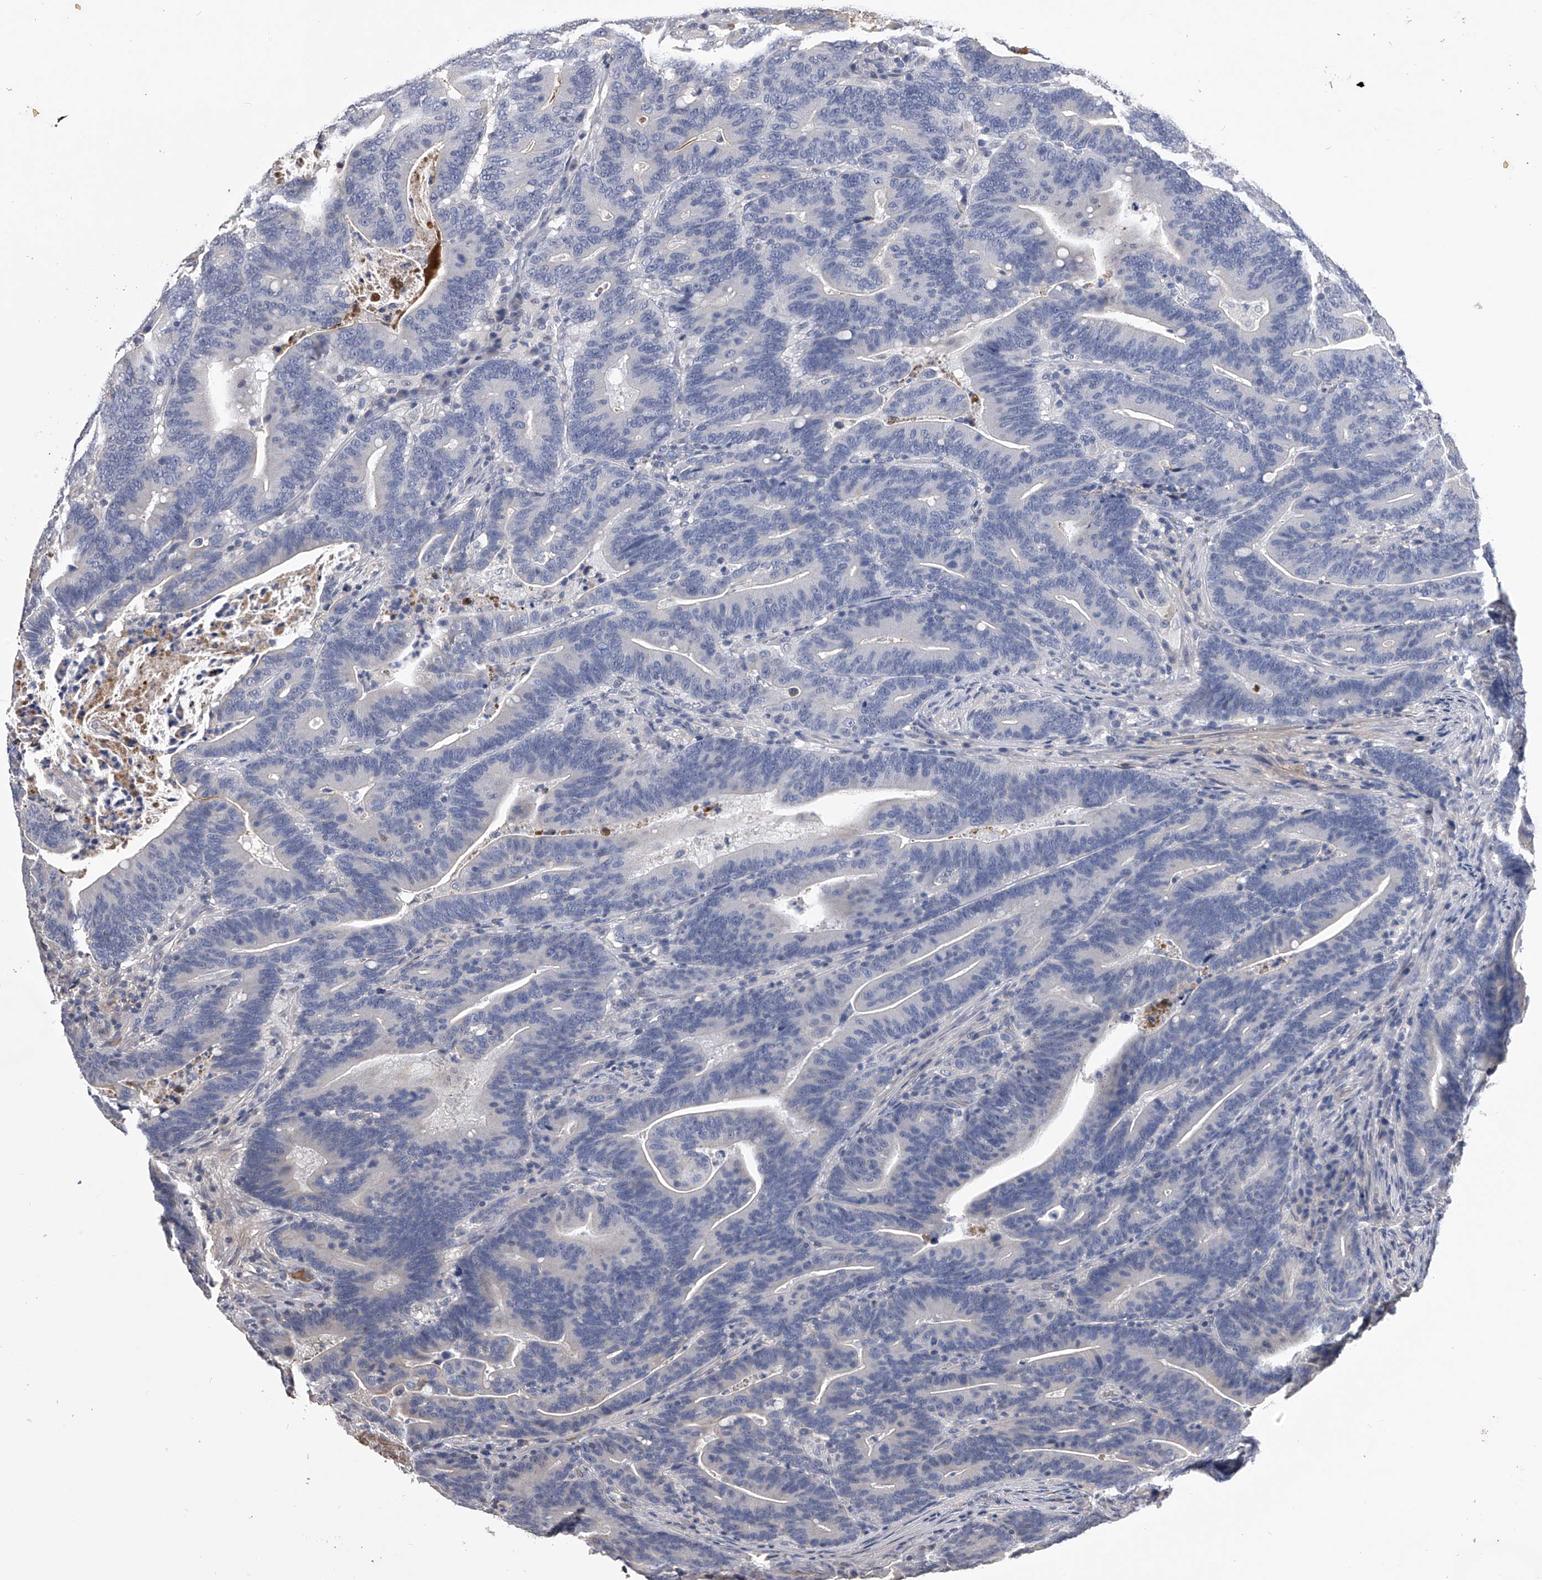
{"staining": {"intensity": "negative", "quantity": "none", "location": "none"}, "tissue": "colorectal cancer", "cell_type": "Tumor cells", "image_type": "cancer", "snomed": [{"axis": "morphology", "description": "Adenocarcinoma, NOS"}, {"axis": "topography", "description": "Colon"}], "caption": "Tumor cells are negative for protein expression in human colorectal adenocarcinoma.", "gene": "MDN1", "patient": {"sex": "female", "age": 66}}